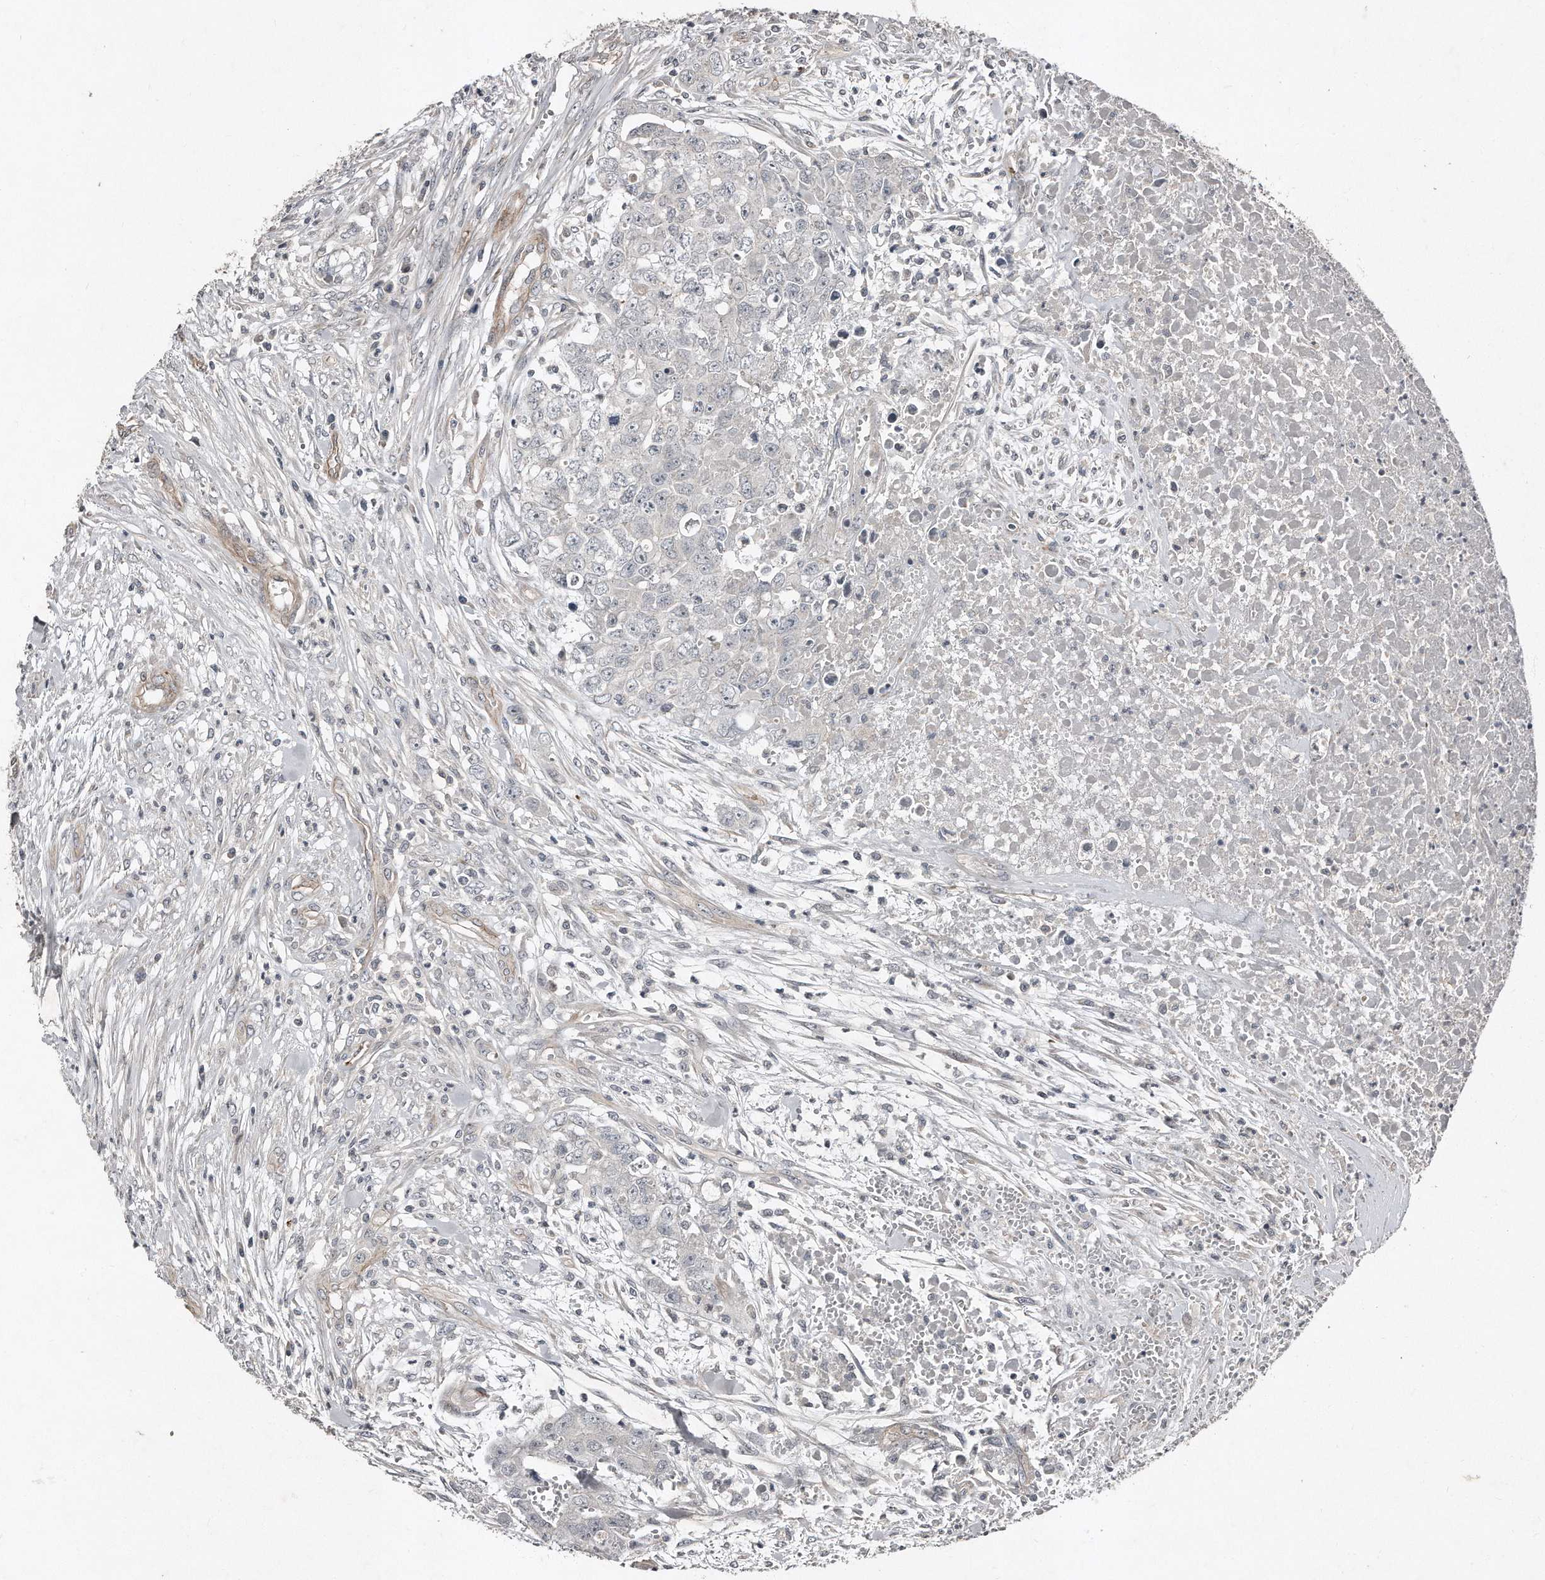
{"staining": {"intensity": "negative", "quantity": "none", "location": "none"}, "tissue": "testis cancer", "cell_type": "Tumor cells", "image_type": "cancer", "snomed": [{"axis": "morphology", "description": "Carcinoma, Embryonal, NOS"}, {"axis": "topography", "description": "Testis"}], "caption": "An IHC histopathology image of embryonal carcinoma (testis) is shown. There is no staining in tumor cells of embryonal carcinoma (testis). (DAB IHC, high magnification).", "gene": "SNAP47", "patient": {"sex": "male", "age": 28}}